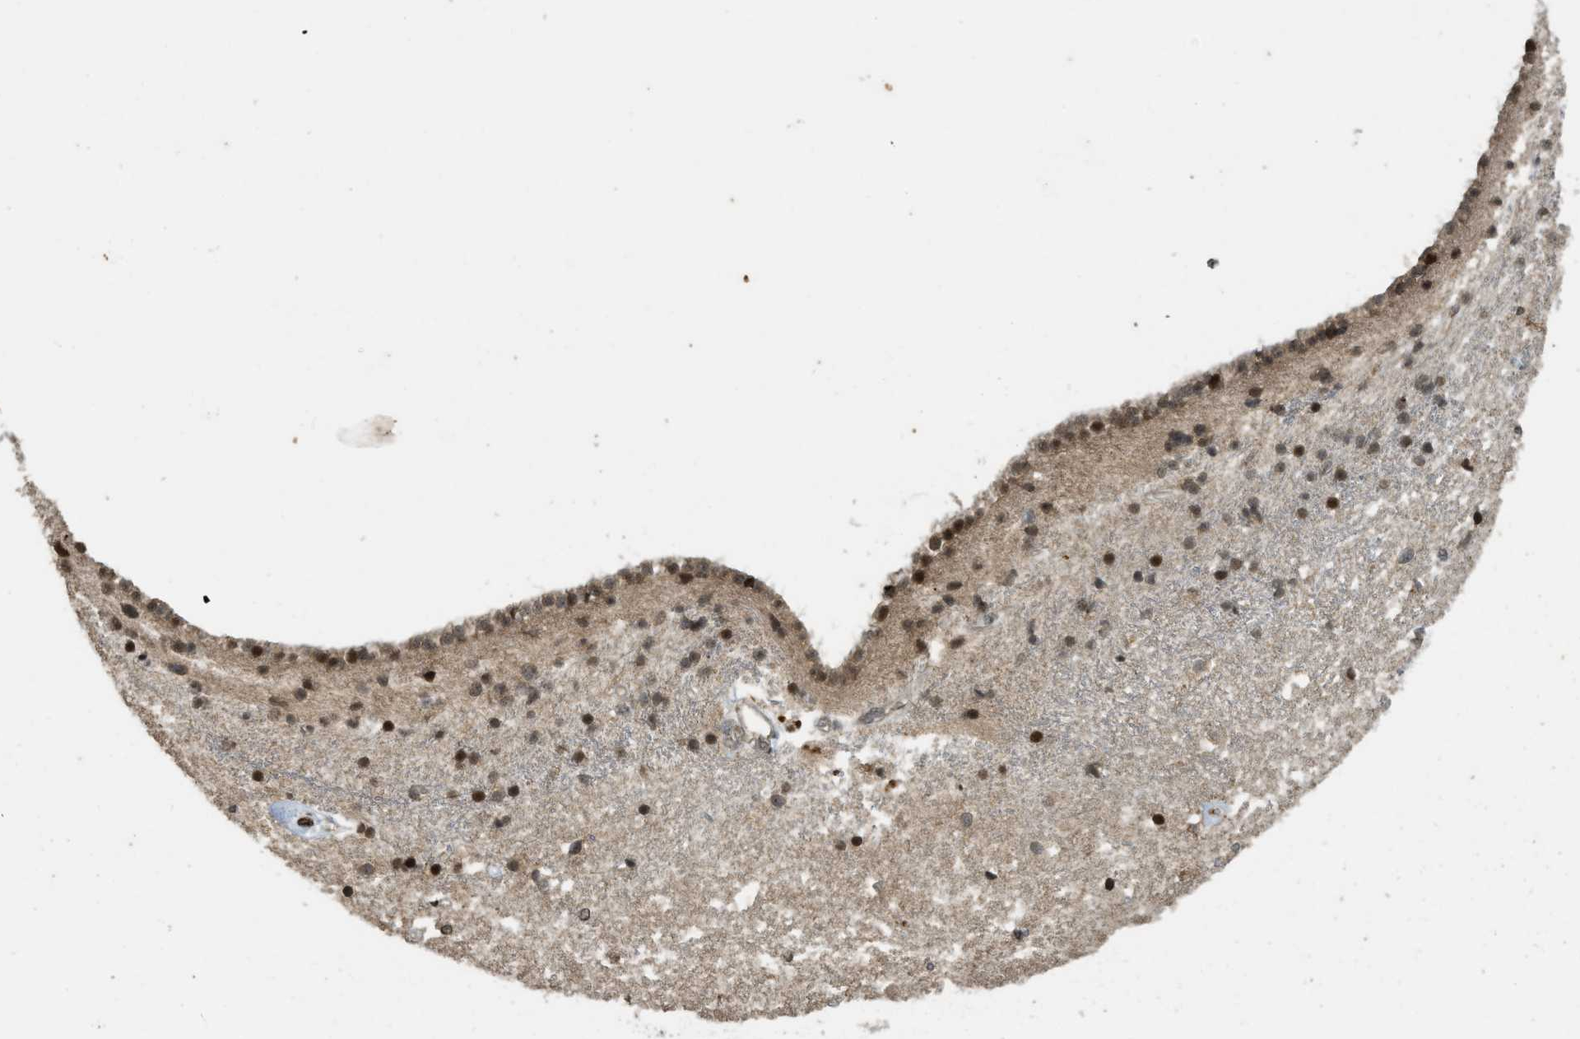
{"staining": {"intensity": "strong", "quantity": ">75%", "location": "nuclear"}, "tissue": "caudate", "cell_type": "Glial cells", "image_type": "normal", "snomed": [{"axis": "morphology", "description": "Normal tissue, NOS"}, {"axis": "topography", "description": "Lateral ventricle wall"}], "caption": "High-power microscopy captured an immunohistochemistry (IHC) photomicrograph of normal caudate, revealing strong nuclear expression in approximately >75% of glial cells.", "gene": "SIAH1", "patient": {"sex": "male", "age": 45}}